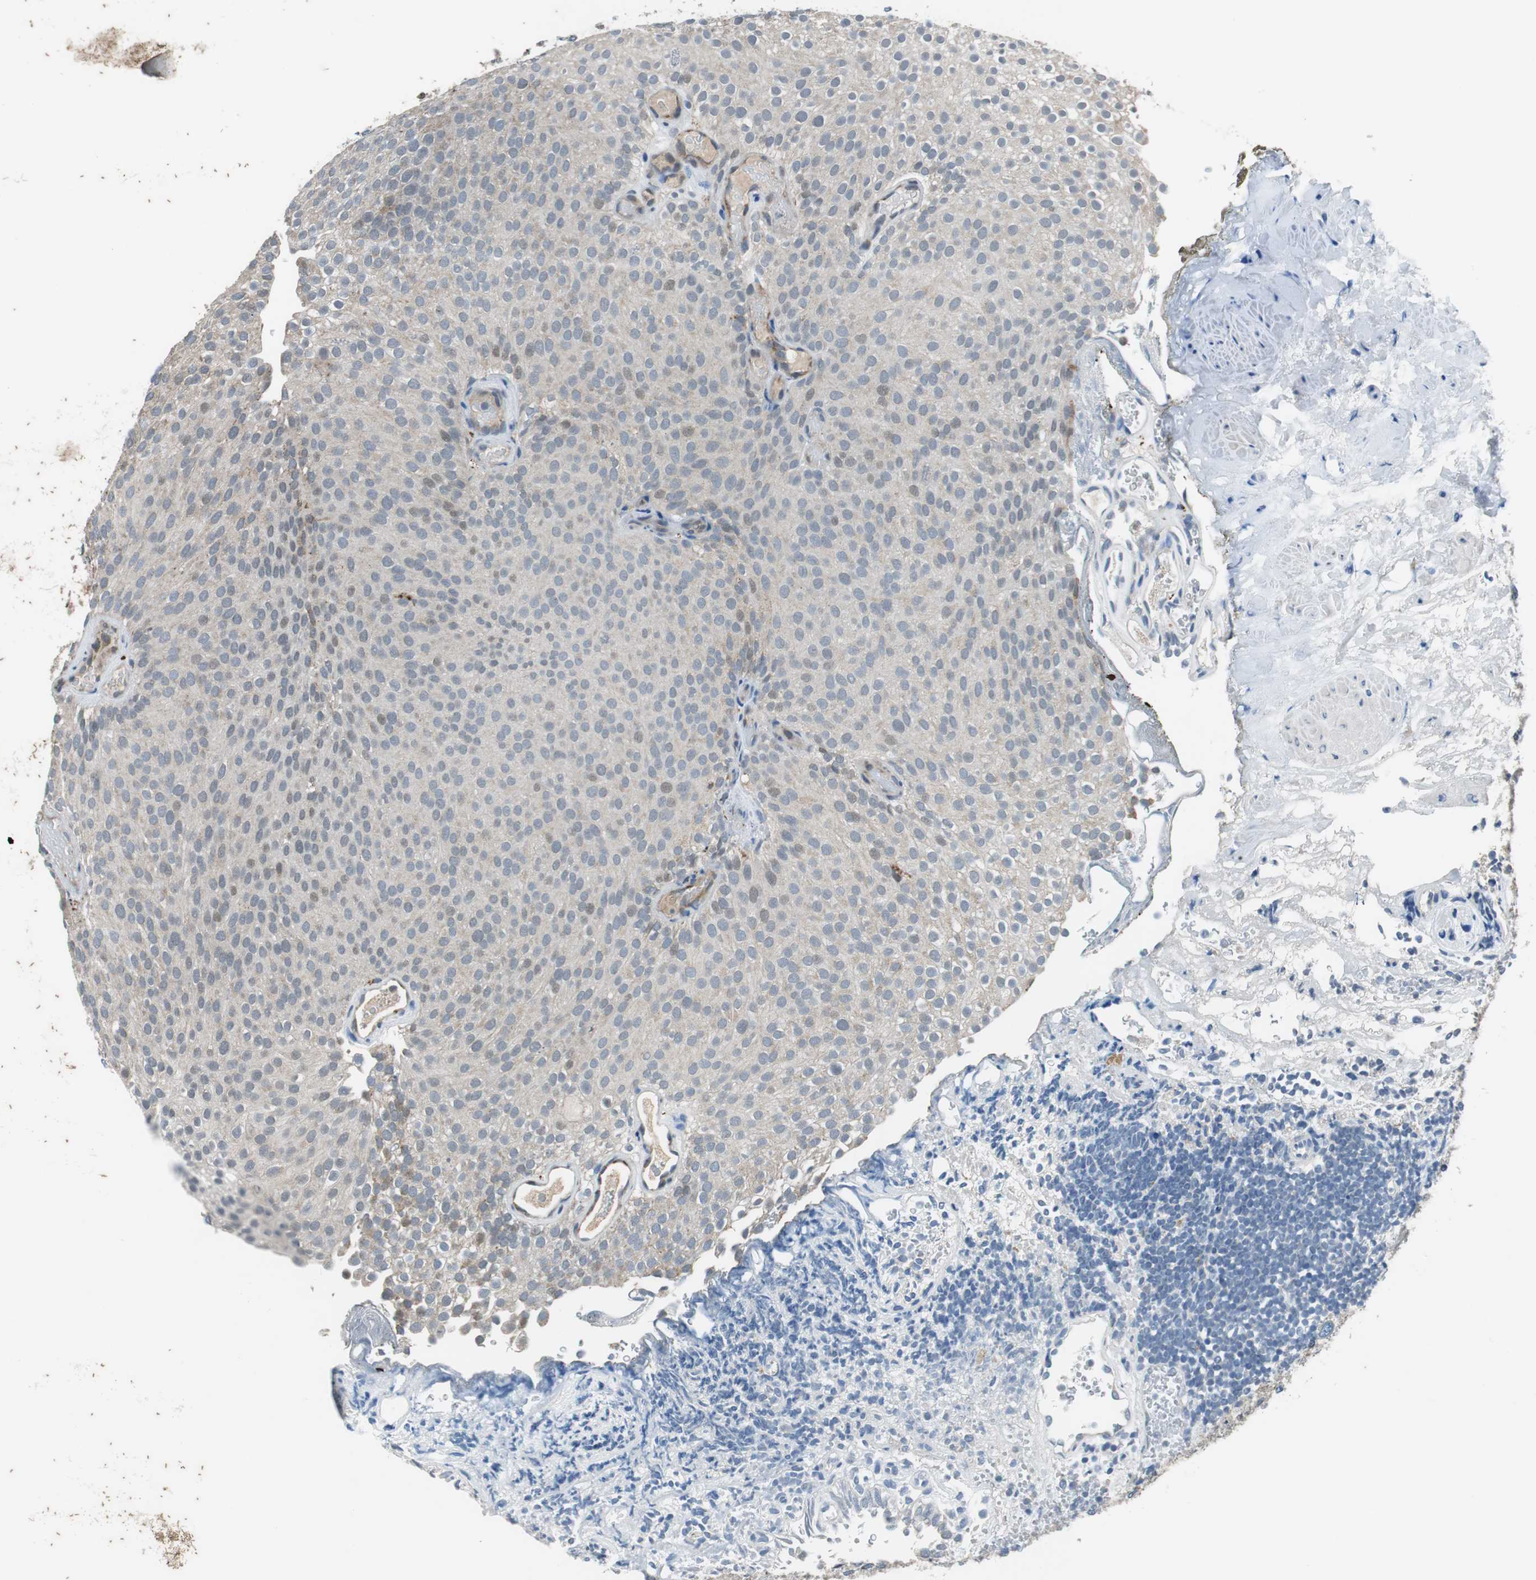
{"staining": {"intensity": "weak", "quantity": "25%-75%", "location": "cytoplasmic/membranous,nuclear"}, "tissue": "urothelial cancer", "cell_type": "Tumor cells", "image_type": "cancer", "snomed": [{"axis": "morphology", "description": "Urothelial carcinoma, Low grade"}, {"axis": "topography", "description": "Urinary bladder"}], "caption": "A brown stain highlights weak cytoplasmic/membranous and nuclear expression of a protein in human low-grade urothelial carcinoma tumor cells.", "gene": "NLGN1", "patient": {"sex": "male", "age": 78}}